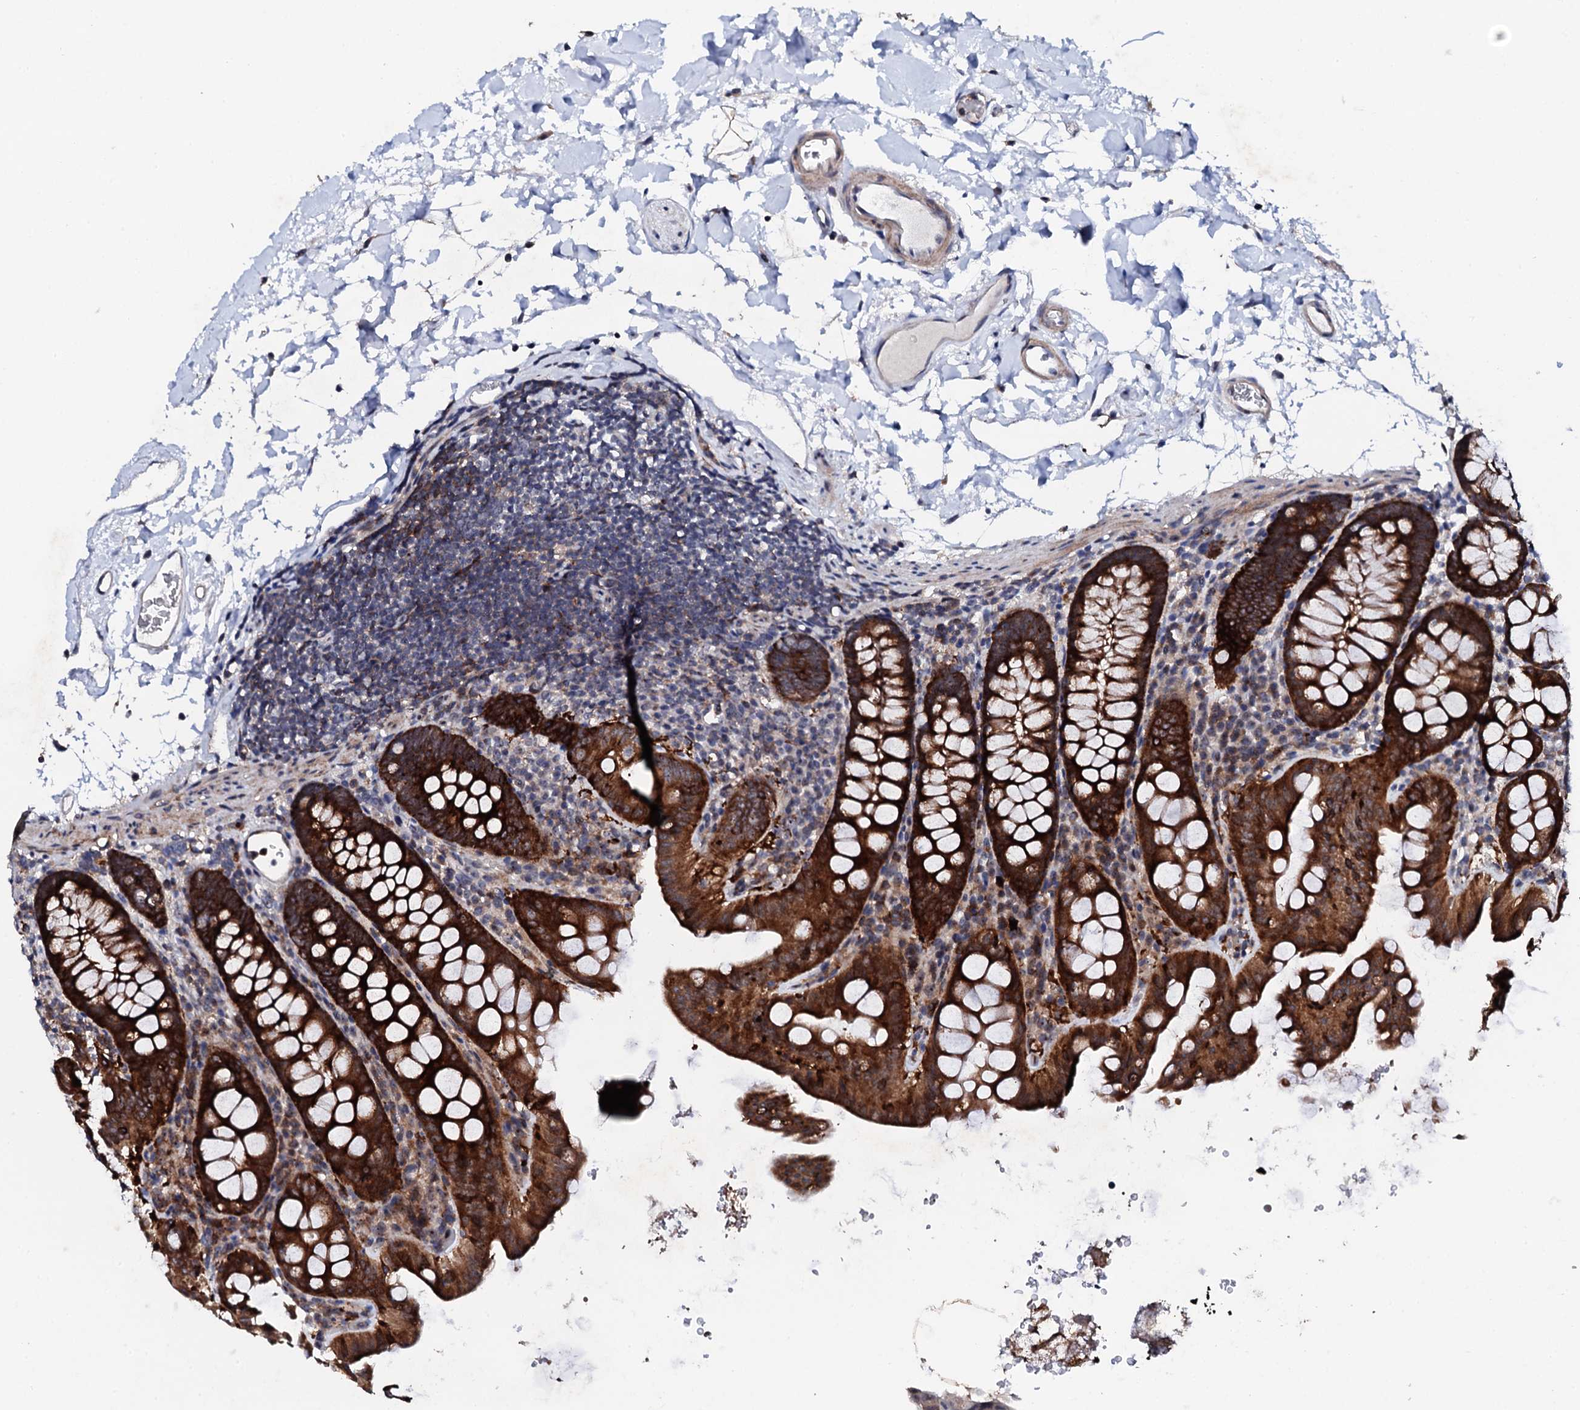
{"staining": {"intensity": "moderate", "quantity": ">75%", "location": "cytoplasmic/membranous"}, "tissue": "colon", "cell_type": "Endothelial cells", "image_type": "normal", "snomed": [{"axis": "morphology", "description": "Normal tissue, NOS"}, {"axis": "topography", "description": "Colon"}], "caption": "The image displays staining of normal colon, revealing moderate cytoplasmic/membranous protein expression (brown color) within endothelial cells.", "gene": "GTPBP4", "patient": {"sex": "male", "age": 75}}